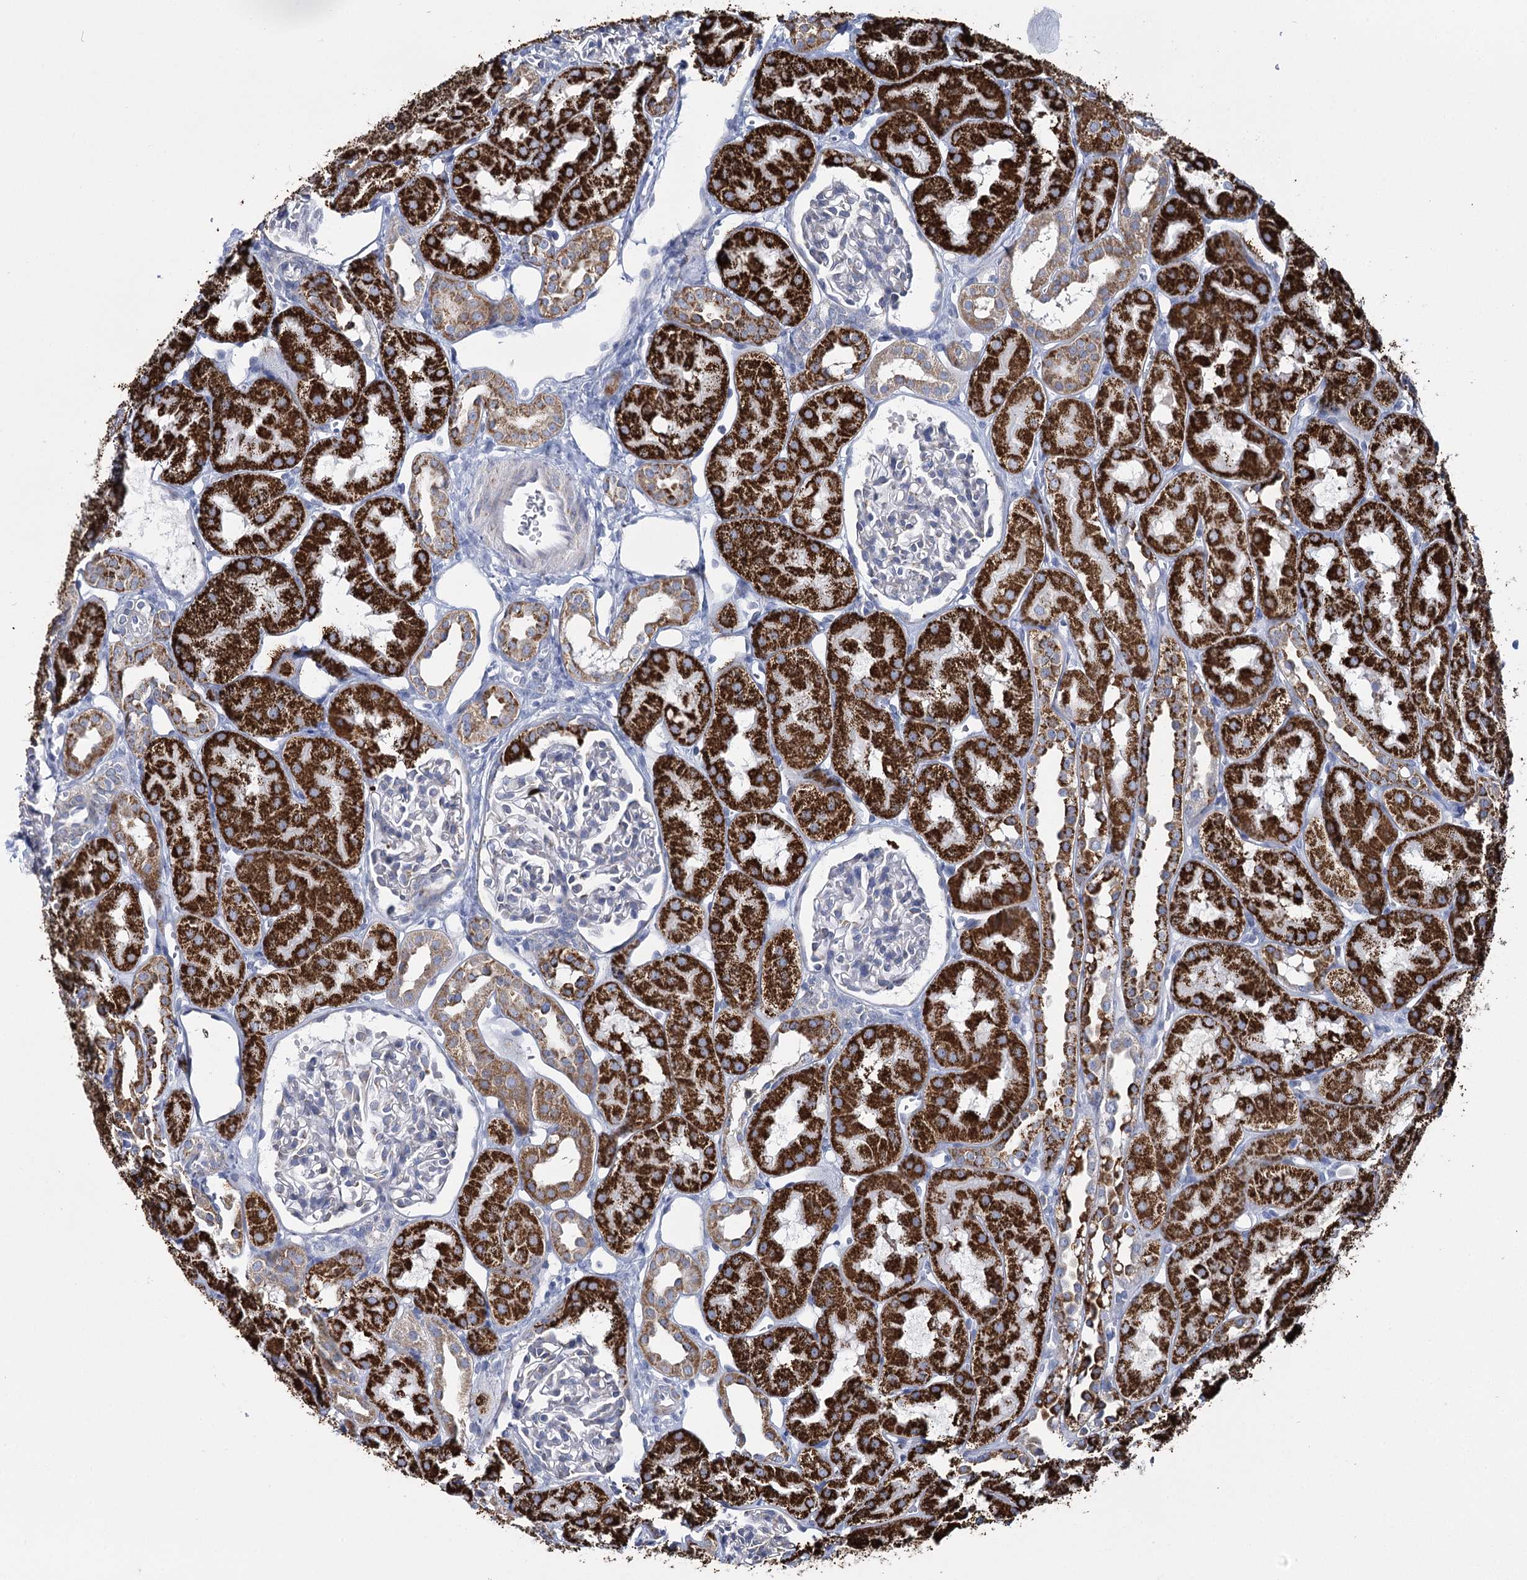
{"staining": {"intensity": "negative", "quantity": "none", "location": "none"}, "tissue": "kidney", "cell_type": "Cells in glomeruli", "image_type": "normal", "snomed": [{"axis": "morphology", "description": "Normal tissue, NOS"}, {"axis": "topography", "description": "Kidney"}, {"axis": "topography", "description": "Urinary bladder"}], "caption": "Immunohistochemistry (IHC) of unremarkable kidney demonstrates no positivity in cells in glomeruli.", "gene": "THUMPD3", "patient": {"sex": "male", "age": 16}}